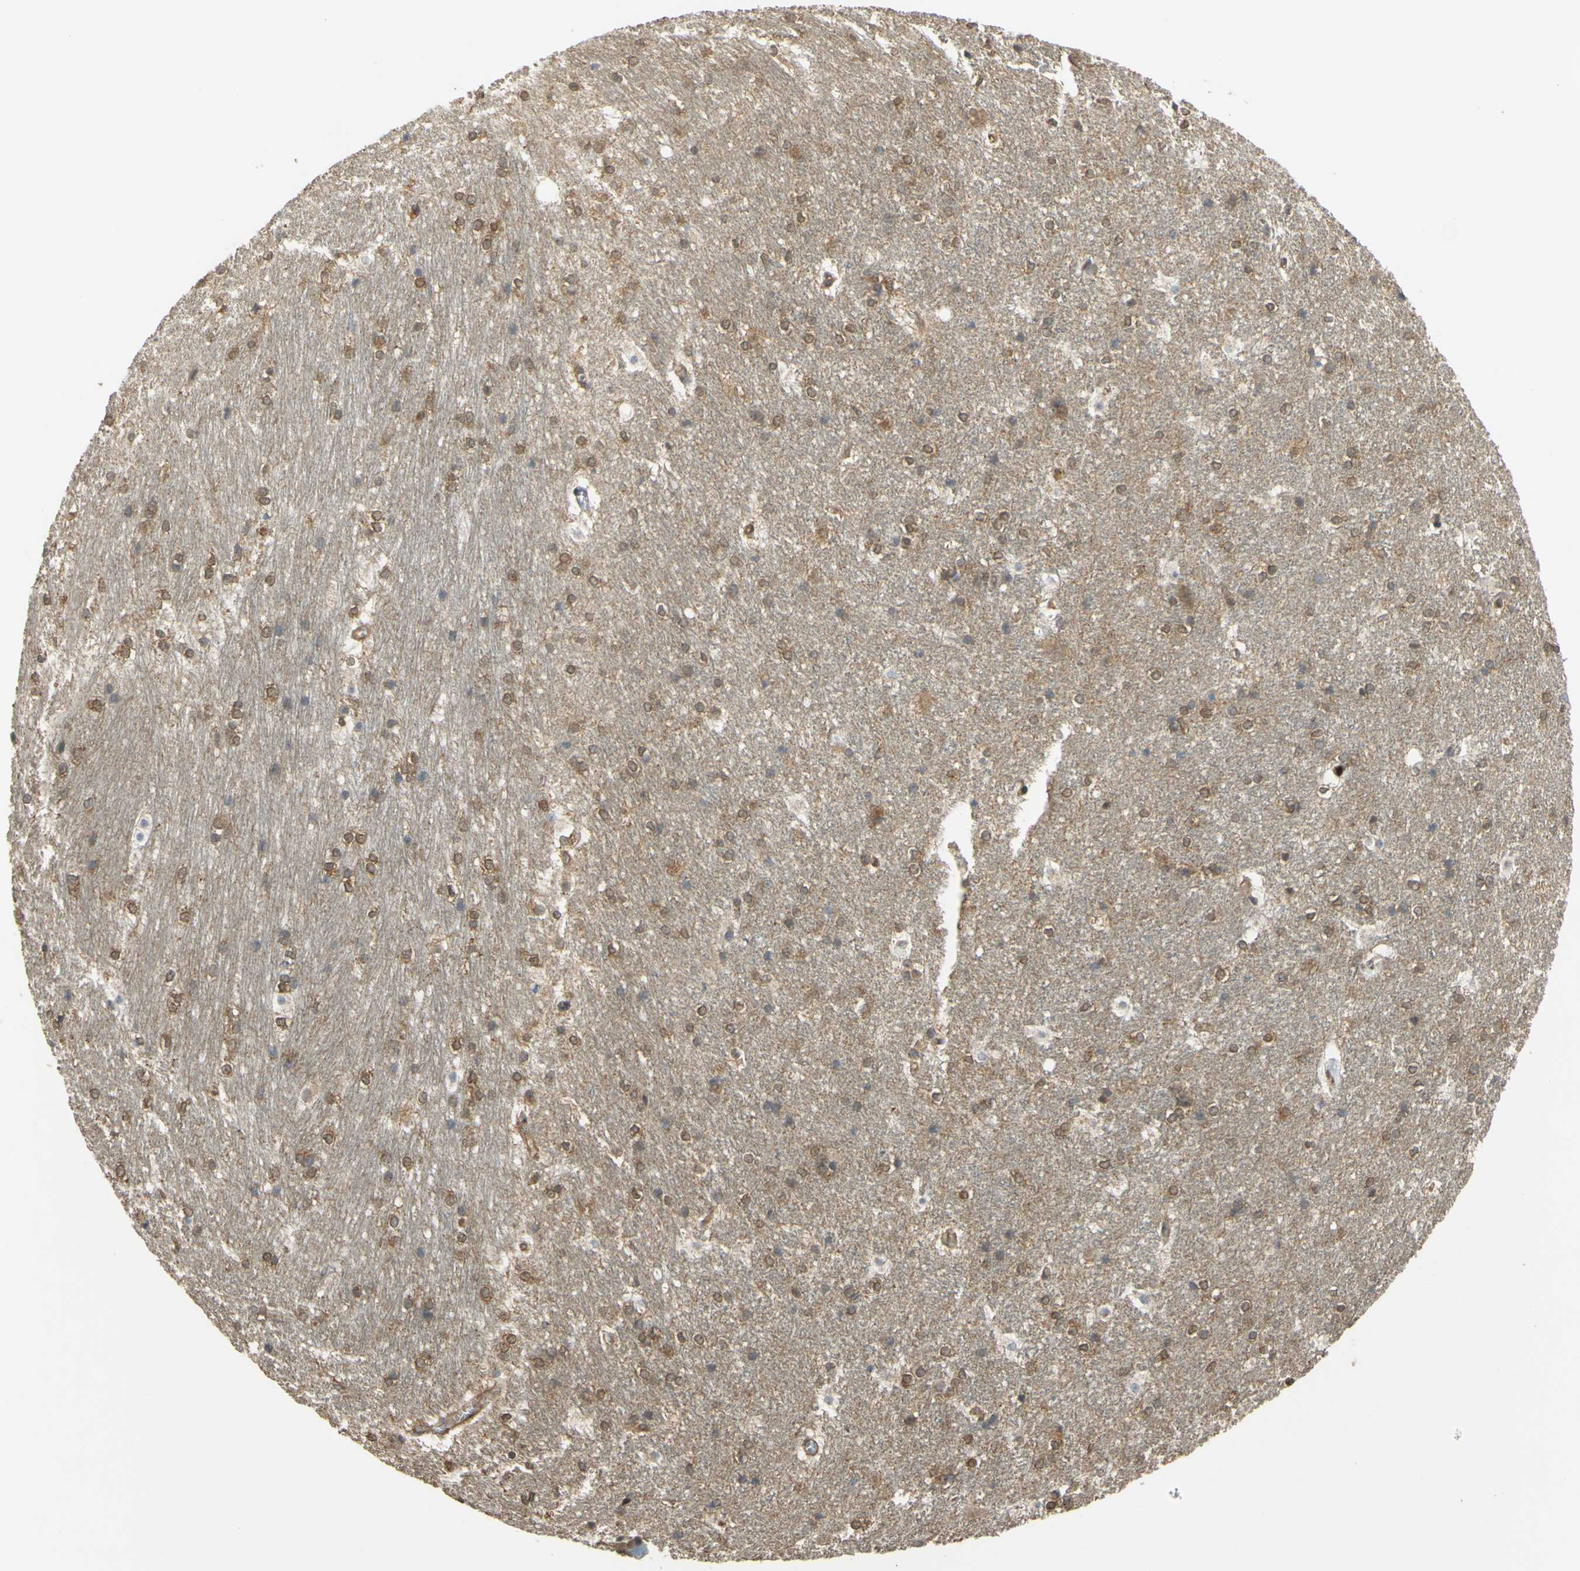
{"staining": {"intensity": "moderate", "quantity": "25%-75%", "location": "cytoplasmic/membranous"}, "tissue": "hippocampus", "cell_type": "Glial cells", "image_type": "normal", "snomed": [{"axis": "morphology", "description": "Normal tissue, NOS"}, {"axis": "topography", "description": "Hippocampus"}], "caption": "Immunohistochemical staining of unremarkable human hippocampus reveals 25%-75% levels of moderate cytoplasmic/membranous protein staining in approximately 25%-75% of glial cells.", "gene": "CTTN", "patient": {"sex": "female", "age": 19}}